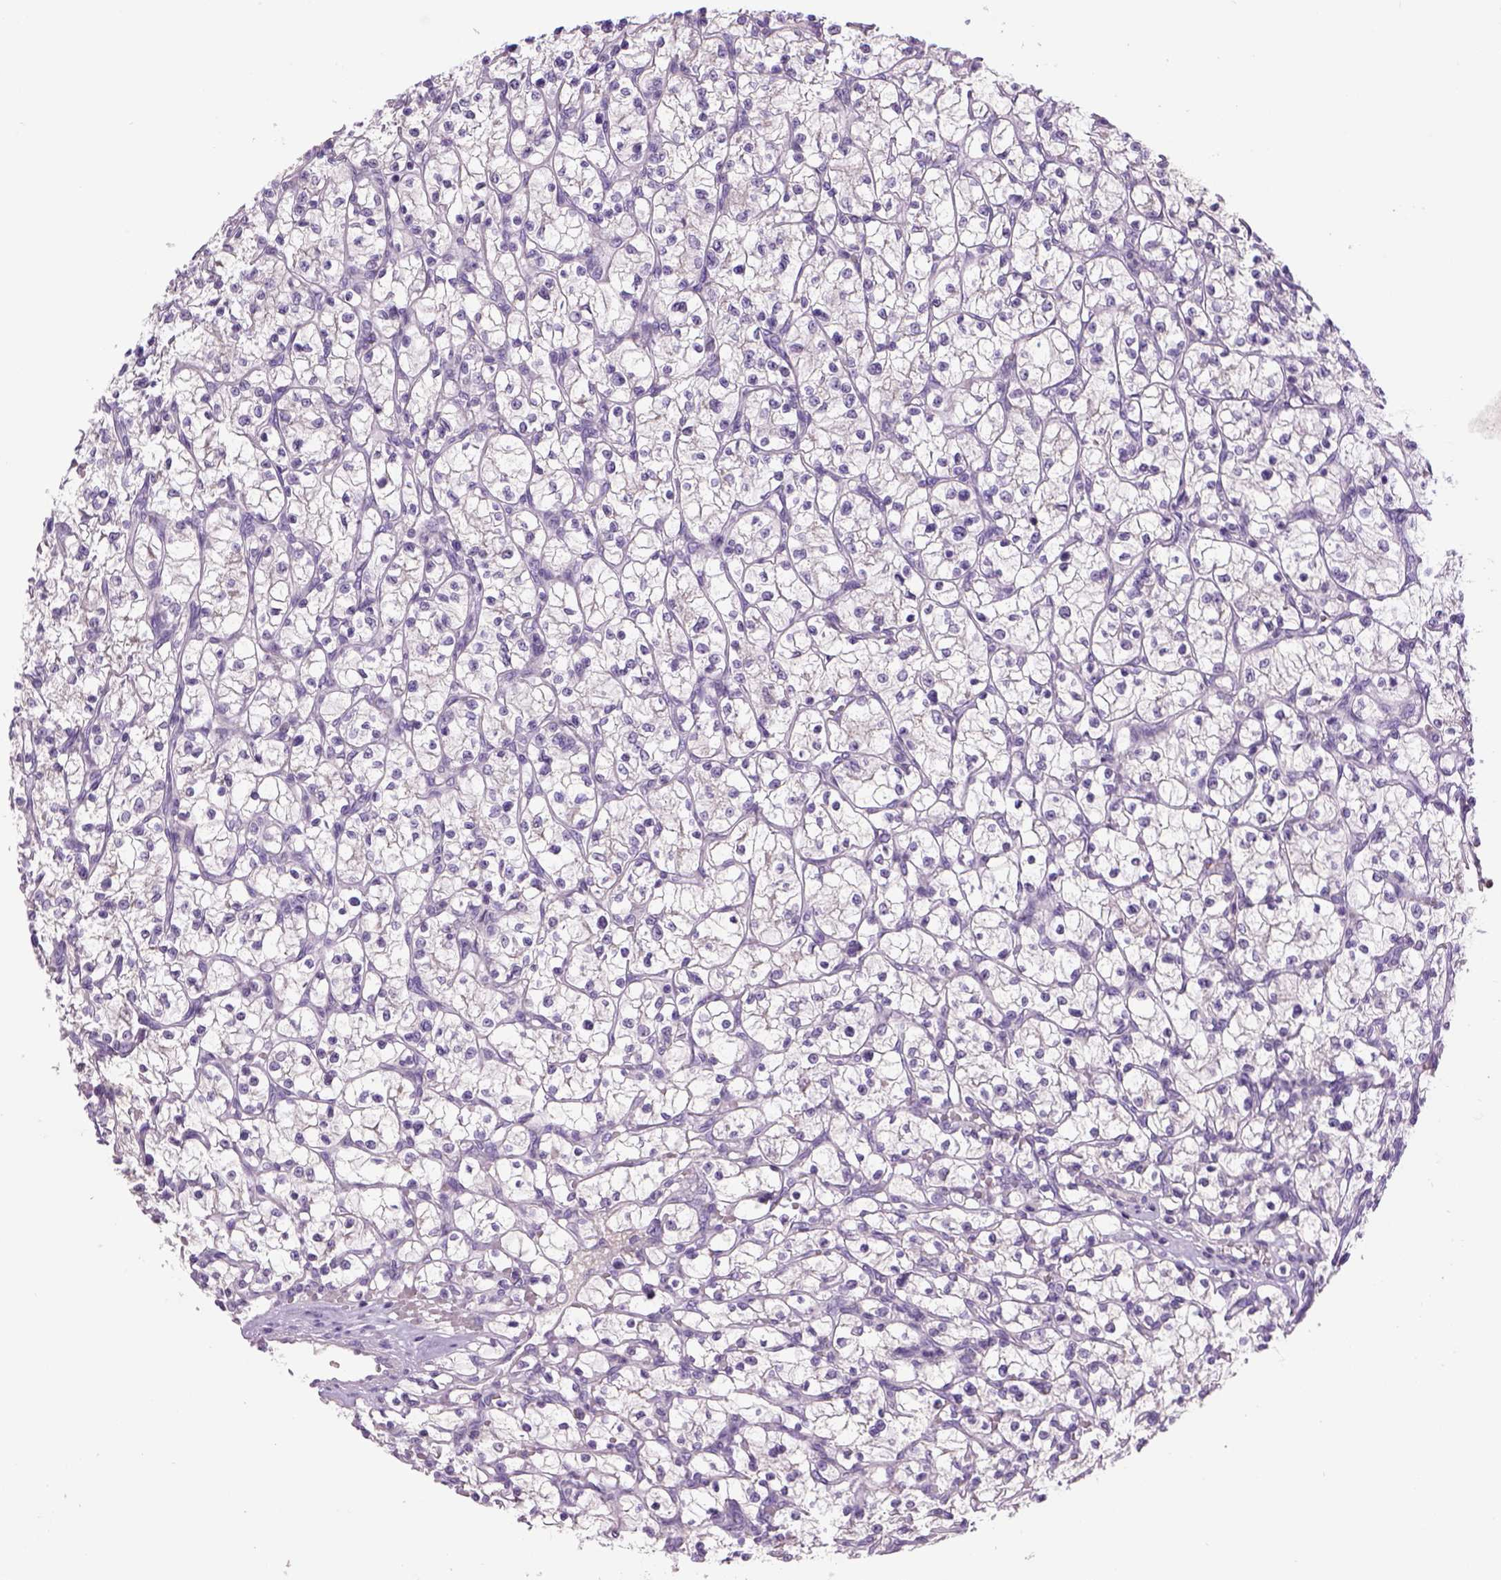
{"staining": {"intensity": "negative", "quantity": "none", "location": "none"}, "tissue": "renal cancer", "cell_type": "Tumor cells", "image_type": "cancer", "snomed": [{"axis": "morphology", "description": "Adenocarcinoma, NOS"}, {"axis": "topography", "description": "Kidney"}], "caption": "This micrograph is of adenocarcinoma (renal) stained with immunohistochemistry to label a protein in brown with the nuclei are counter-stained blue. There is no positivity in tumor cells.", "gene": "DBH", "patient": {"sex": "female", "age": 64}}